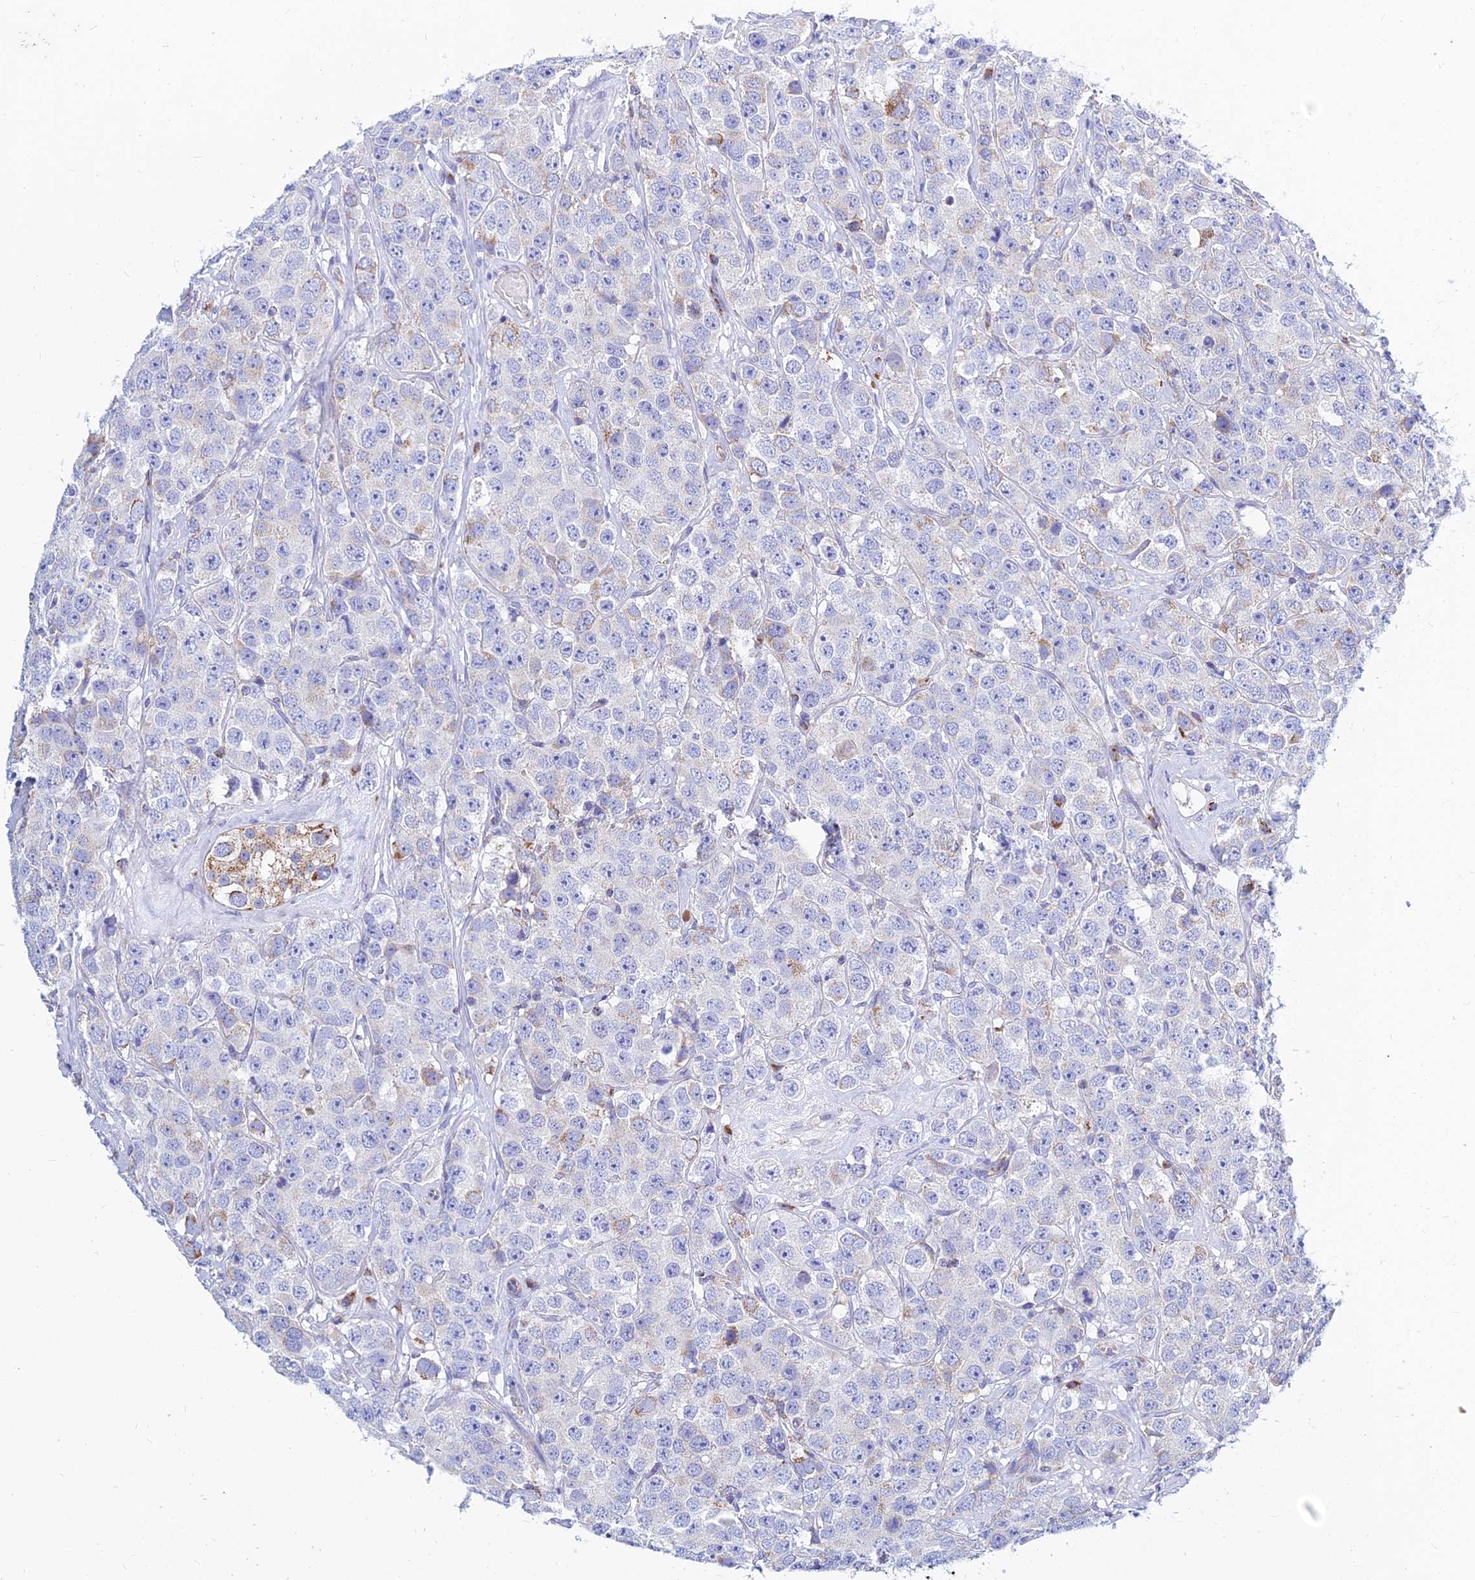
{"staining": {"intensity": "negative", "quantity": "none", "location": "none"}, "tissue": "testis cancer", "cell_type": "Tumor cells", "image_type": "cancer", "snomed": [{"axis": "morphology", "description": "Seminoma, NOS"}, {"axis": "topography", "description": "Testis"}], "caption": "Testis cancer was stained to show a protein in brown. There is no significant expression in tumor cells.", "gene": "MGST1", "patient": {"sex": "male", "age": 28}}